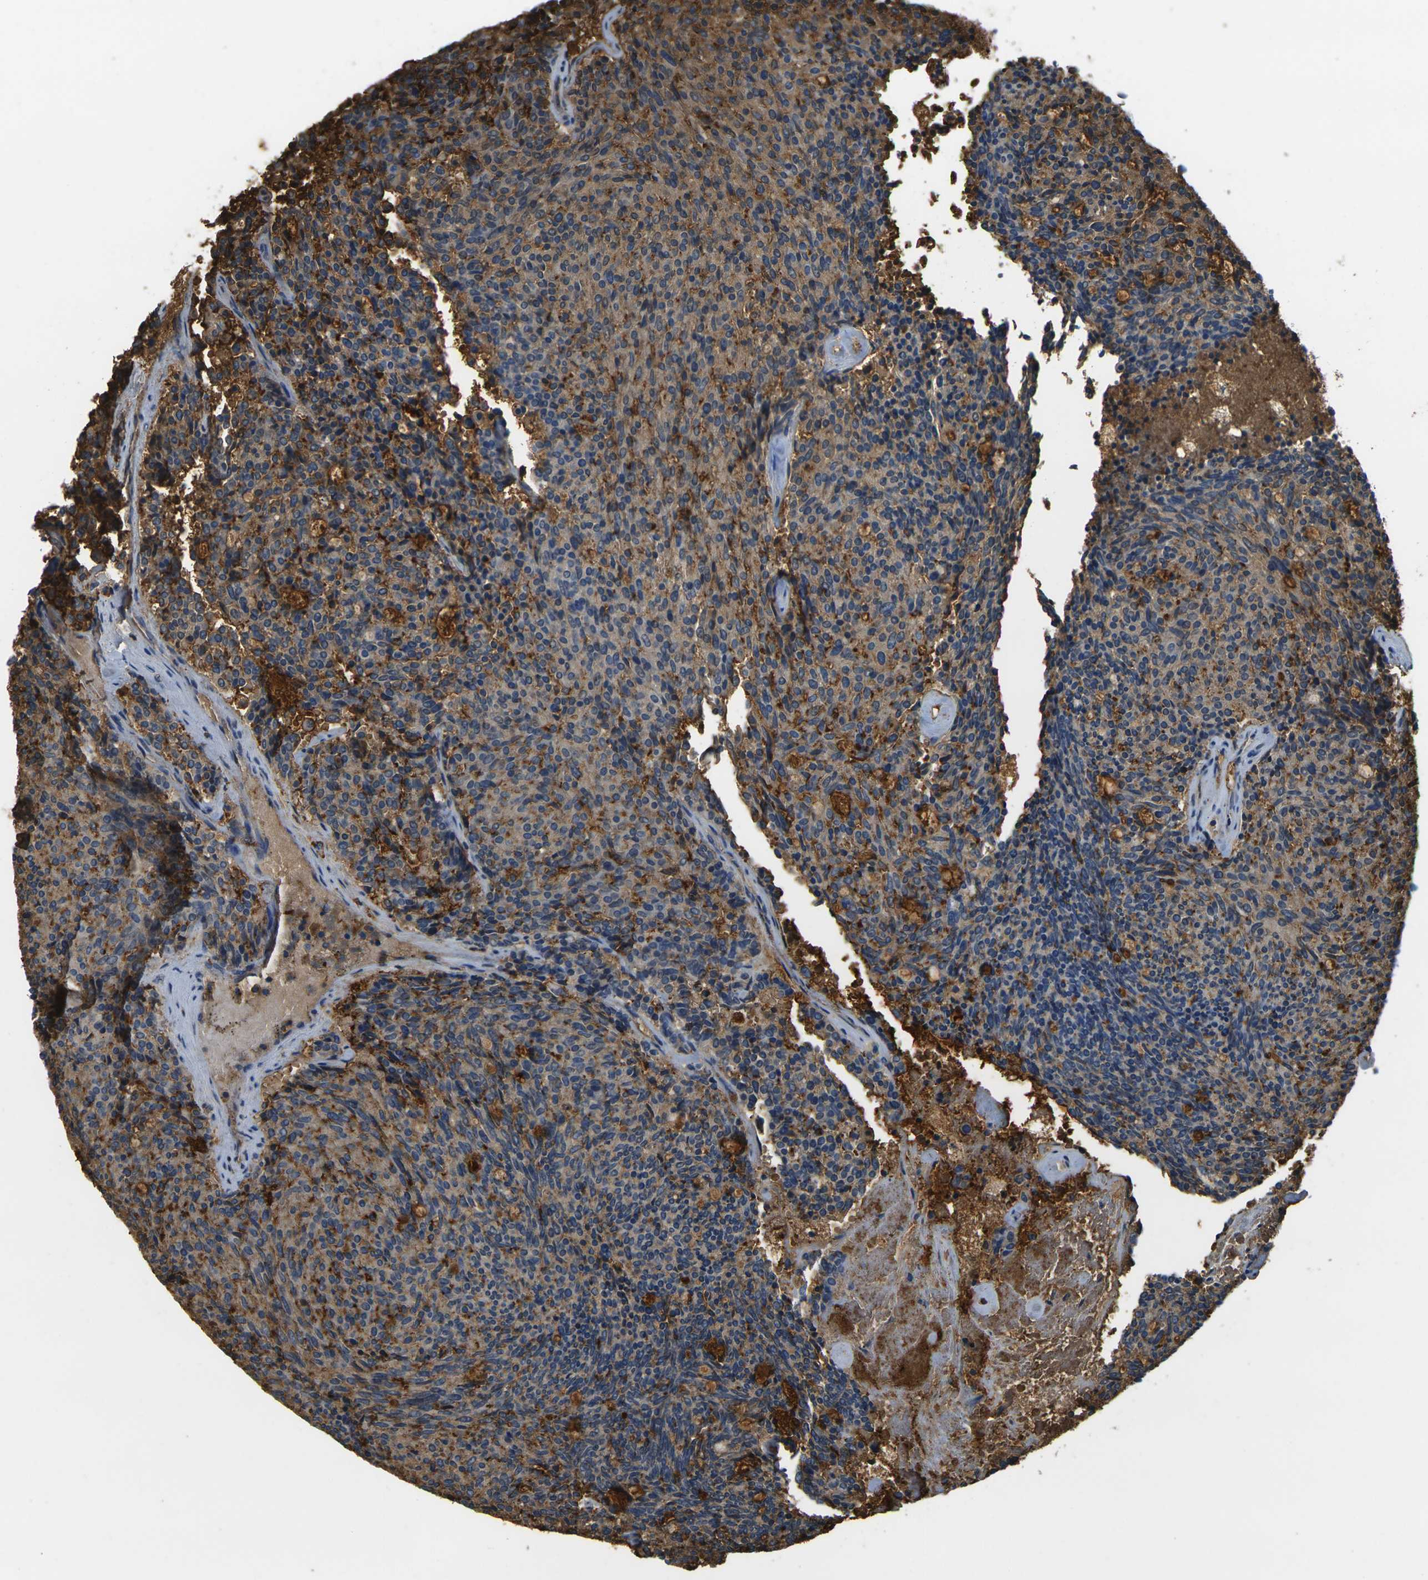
{"staining": {"intensity": "moderate", "quantity": ">75%", "location": "cytoplasmic/membranous"}, "tissue": "carcinoid", "cell_type": "Tumor cells", "image_type": "cancer", "snomed": [{"axis": "morphology", "description": "Carcinoid, malignant, NOS"}, {"axis": "topography", "description": "Pancreas"}], "caption": "The histopathology image exhibits immunohistochemical staining of carcinoid (malignant). There is moderate cytoplasmic/membranous expression is identified in approximately >75% of tumor cells. Using DAB (3,3'-diaminobenzidine) (brown) and hematoxylin (blue) stains, captured at high magnification using brightfield microscopy.", "gene": "PLCD1", "patient": {"sex": "female", "age": 54}}